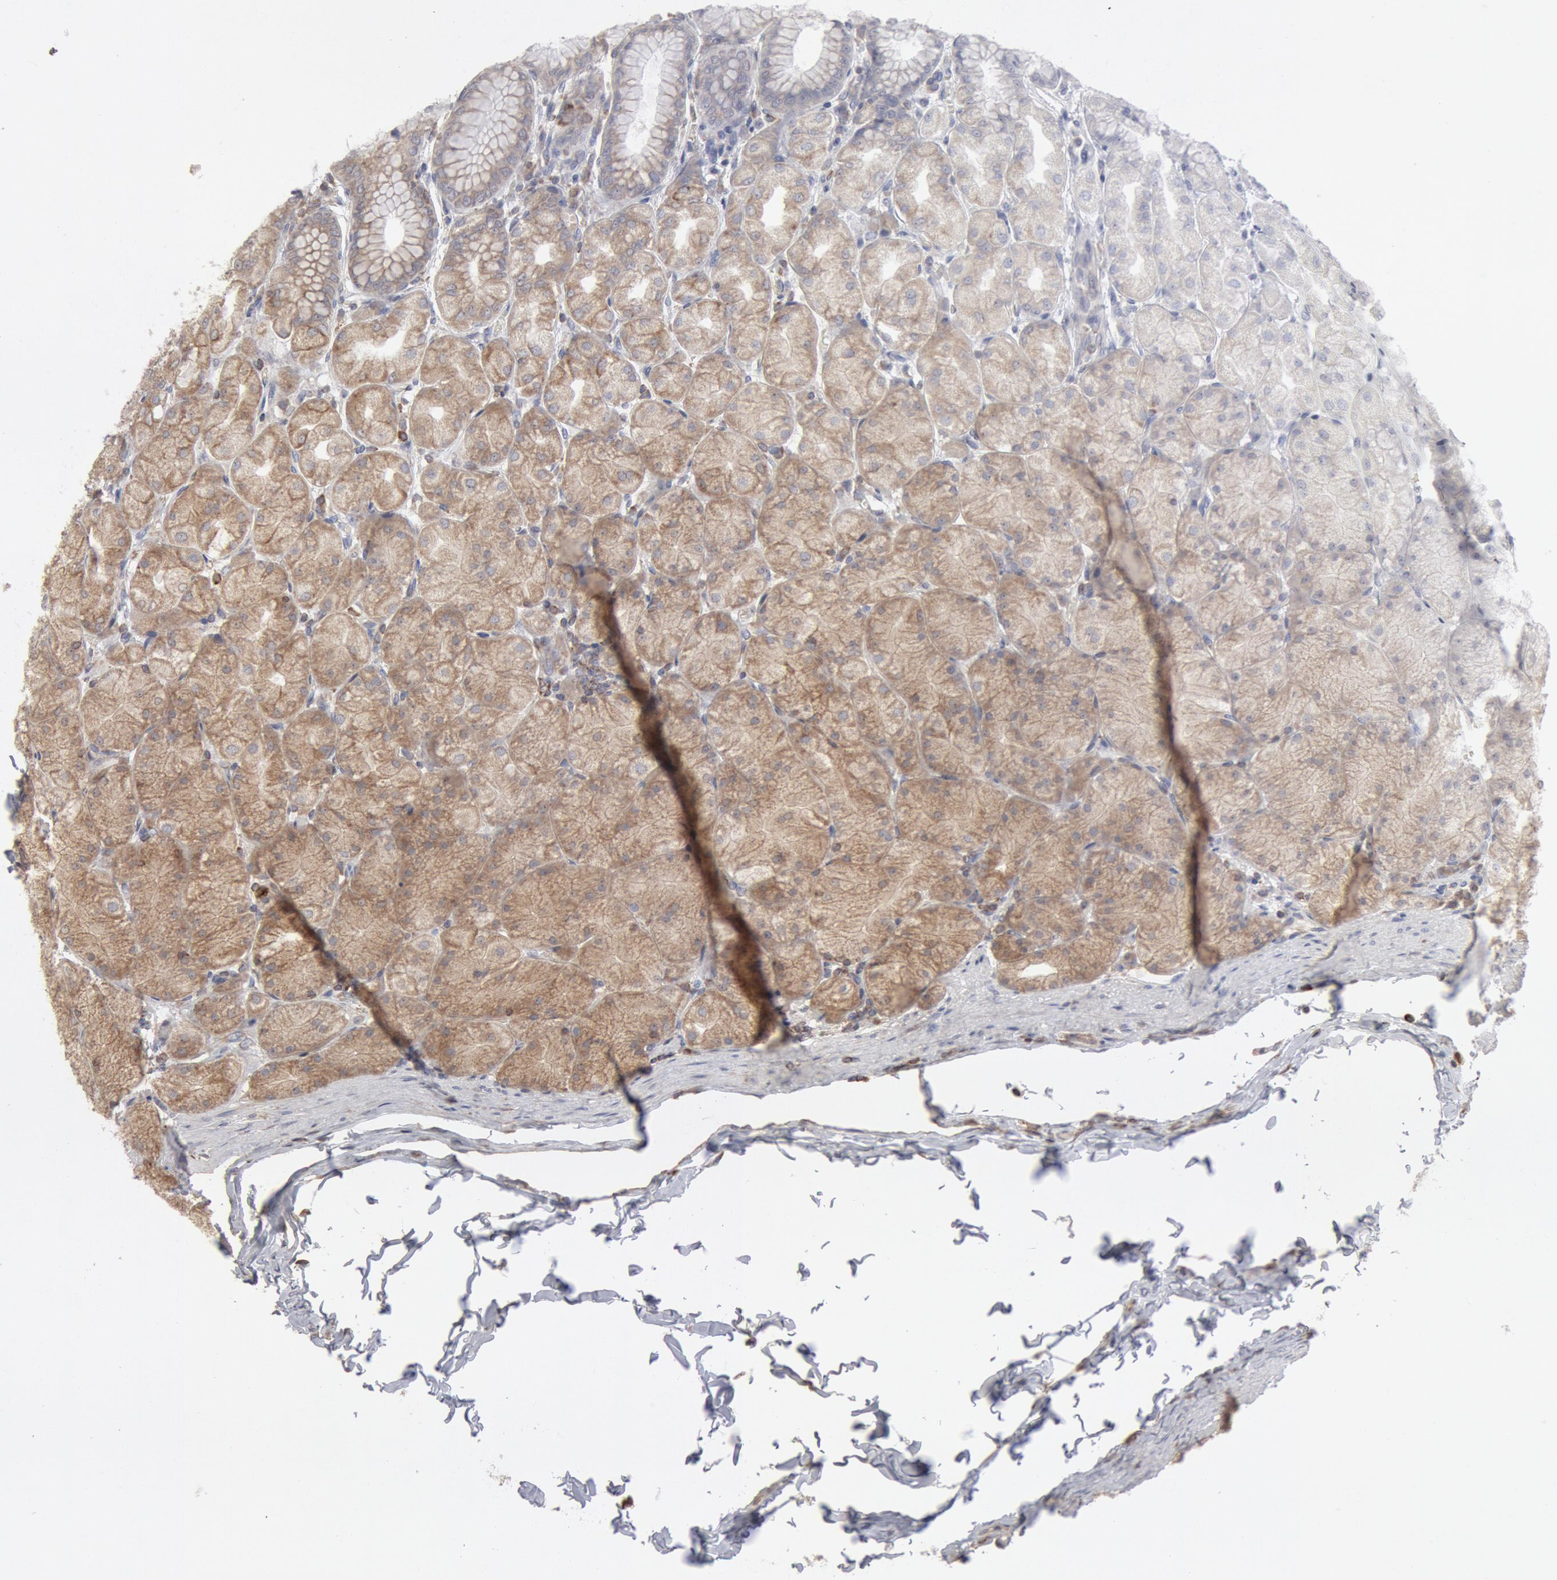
{"staining": {"intensity": "weak", "quantity": ">75%", "location": "cytoplasmic/membranous"}, "tissue": "stomach", "cell_type": "Glandular cells", "image_type": "normal", "snomed": [{"axis": "morphology", "description": "Normal tissue, NOS"}, {"axis": "topography", "description": "Stomach, upper"}], "caption": "Protein analysis of benign stomach exhibits weak cytoplasmic/membranous positivity in about >75% of glandular cells.", "gene": "OSBPL8", "patient": {"sex": "female", "age": 56}}